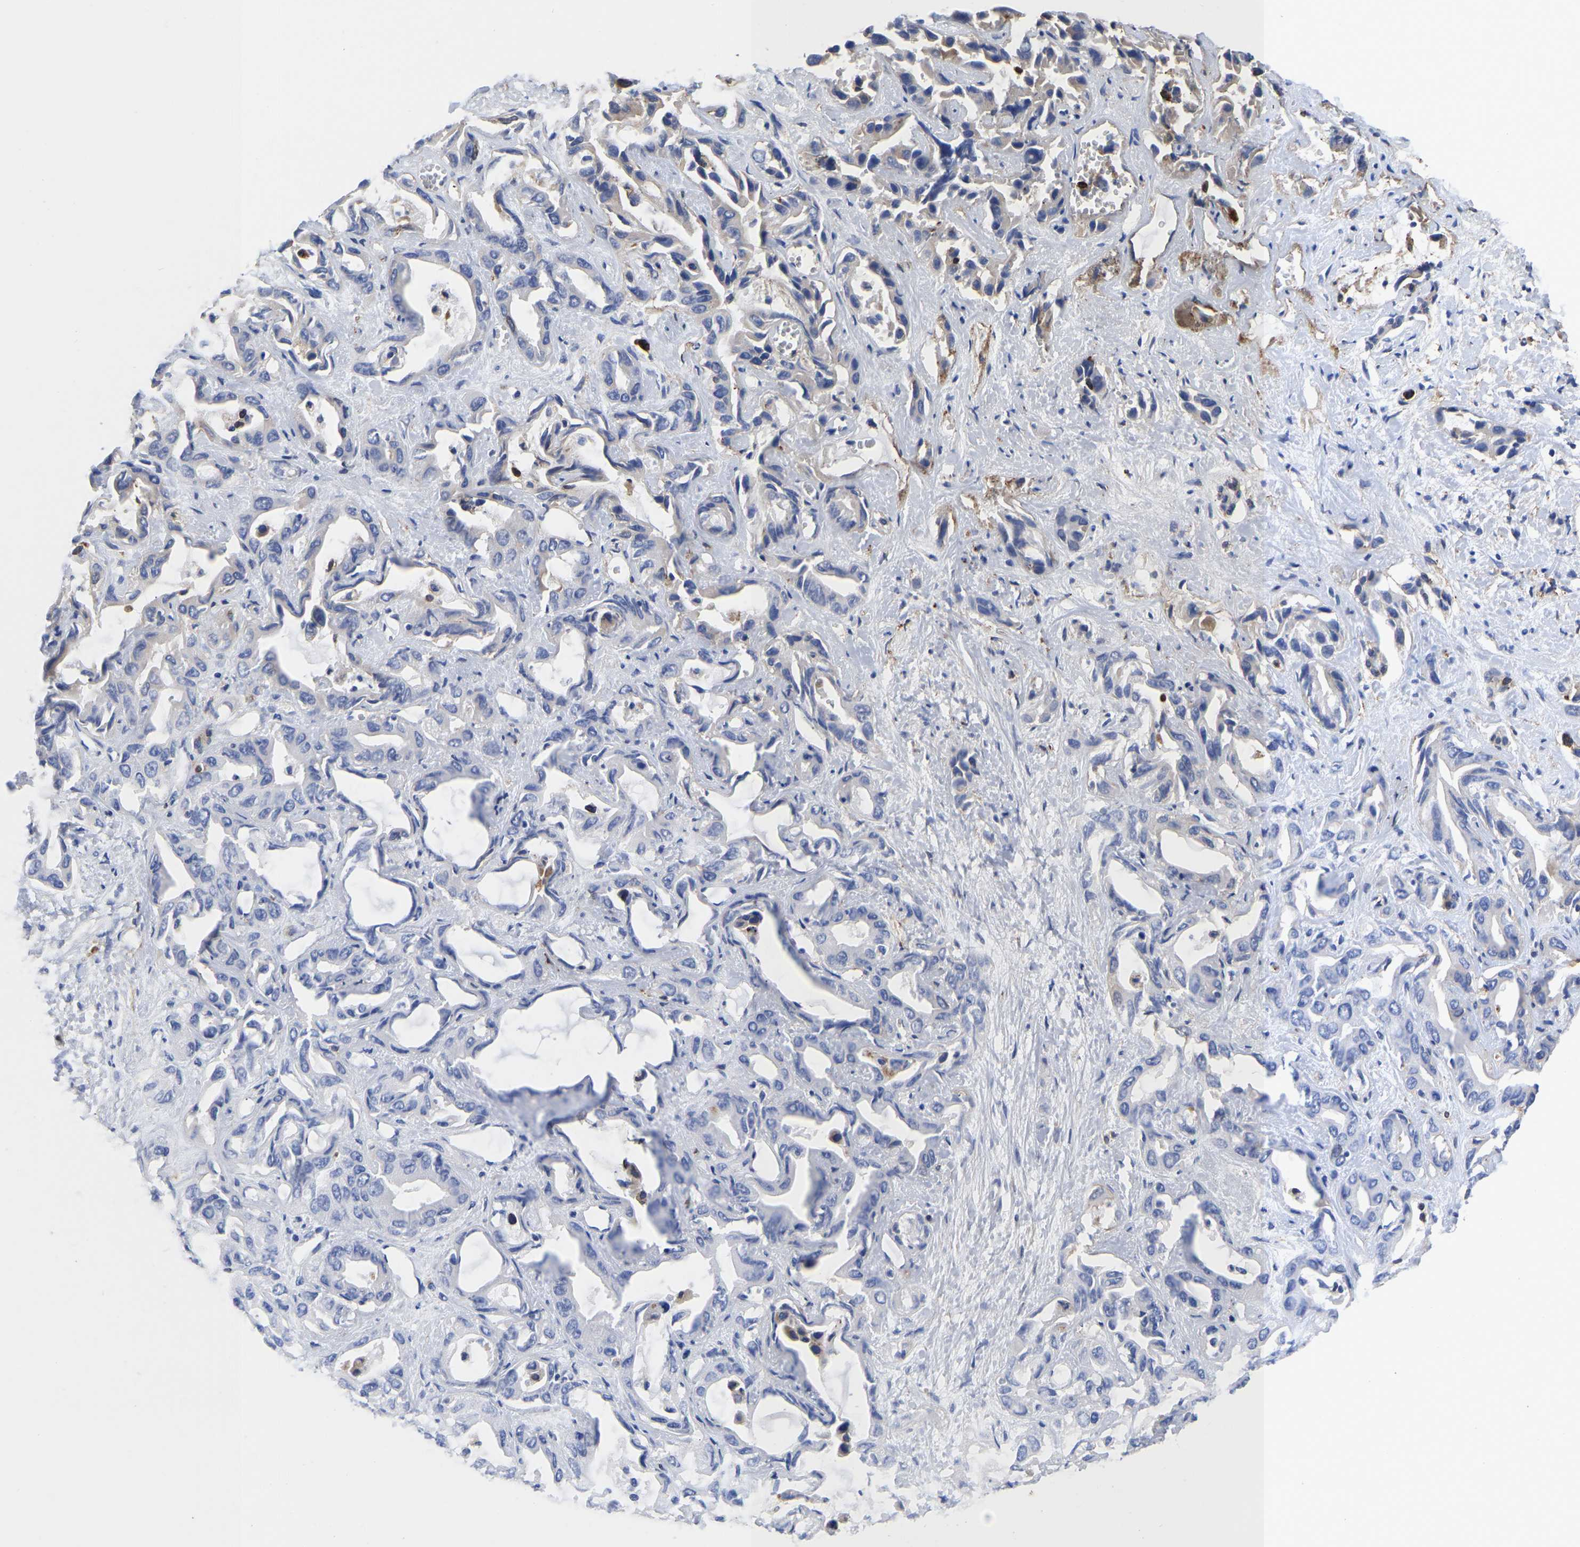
{"staining": {"intensity": "weak", "quantity": "<25%", "location": "cytoplasmic/membranous"}, "tissue": "liver cancer", "cell_type": "Tumor cells", "image_type": "cancer", "snomed": [{"axis": "morphology", "description": "Cholangiocarcinoma"}, {"axis": "topography", "description": "Liver"}], "caption": "Human liver cancer (cholangiocarcinoma) stained for a protein using immunohistochemistry shows no staining in tumor cells.", "gene": "LIF", "patient": {"sex": "female", "age": 52}}